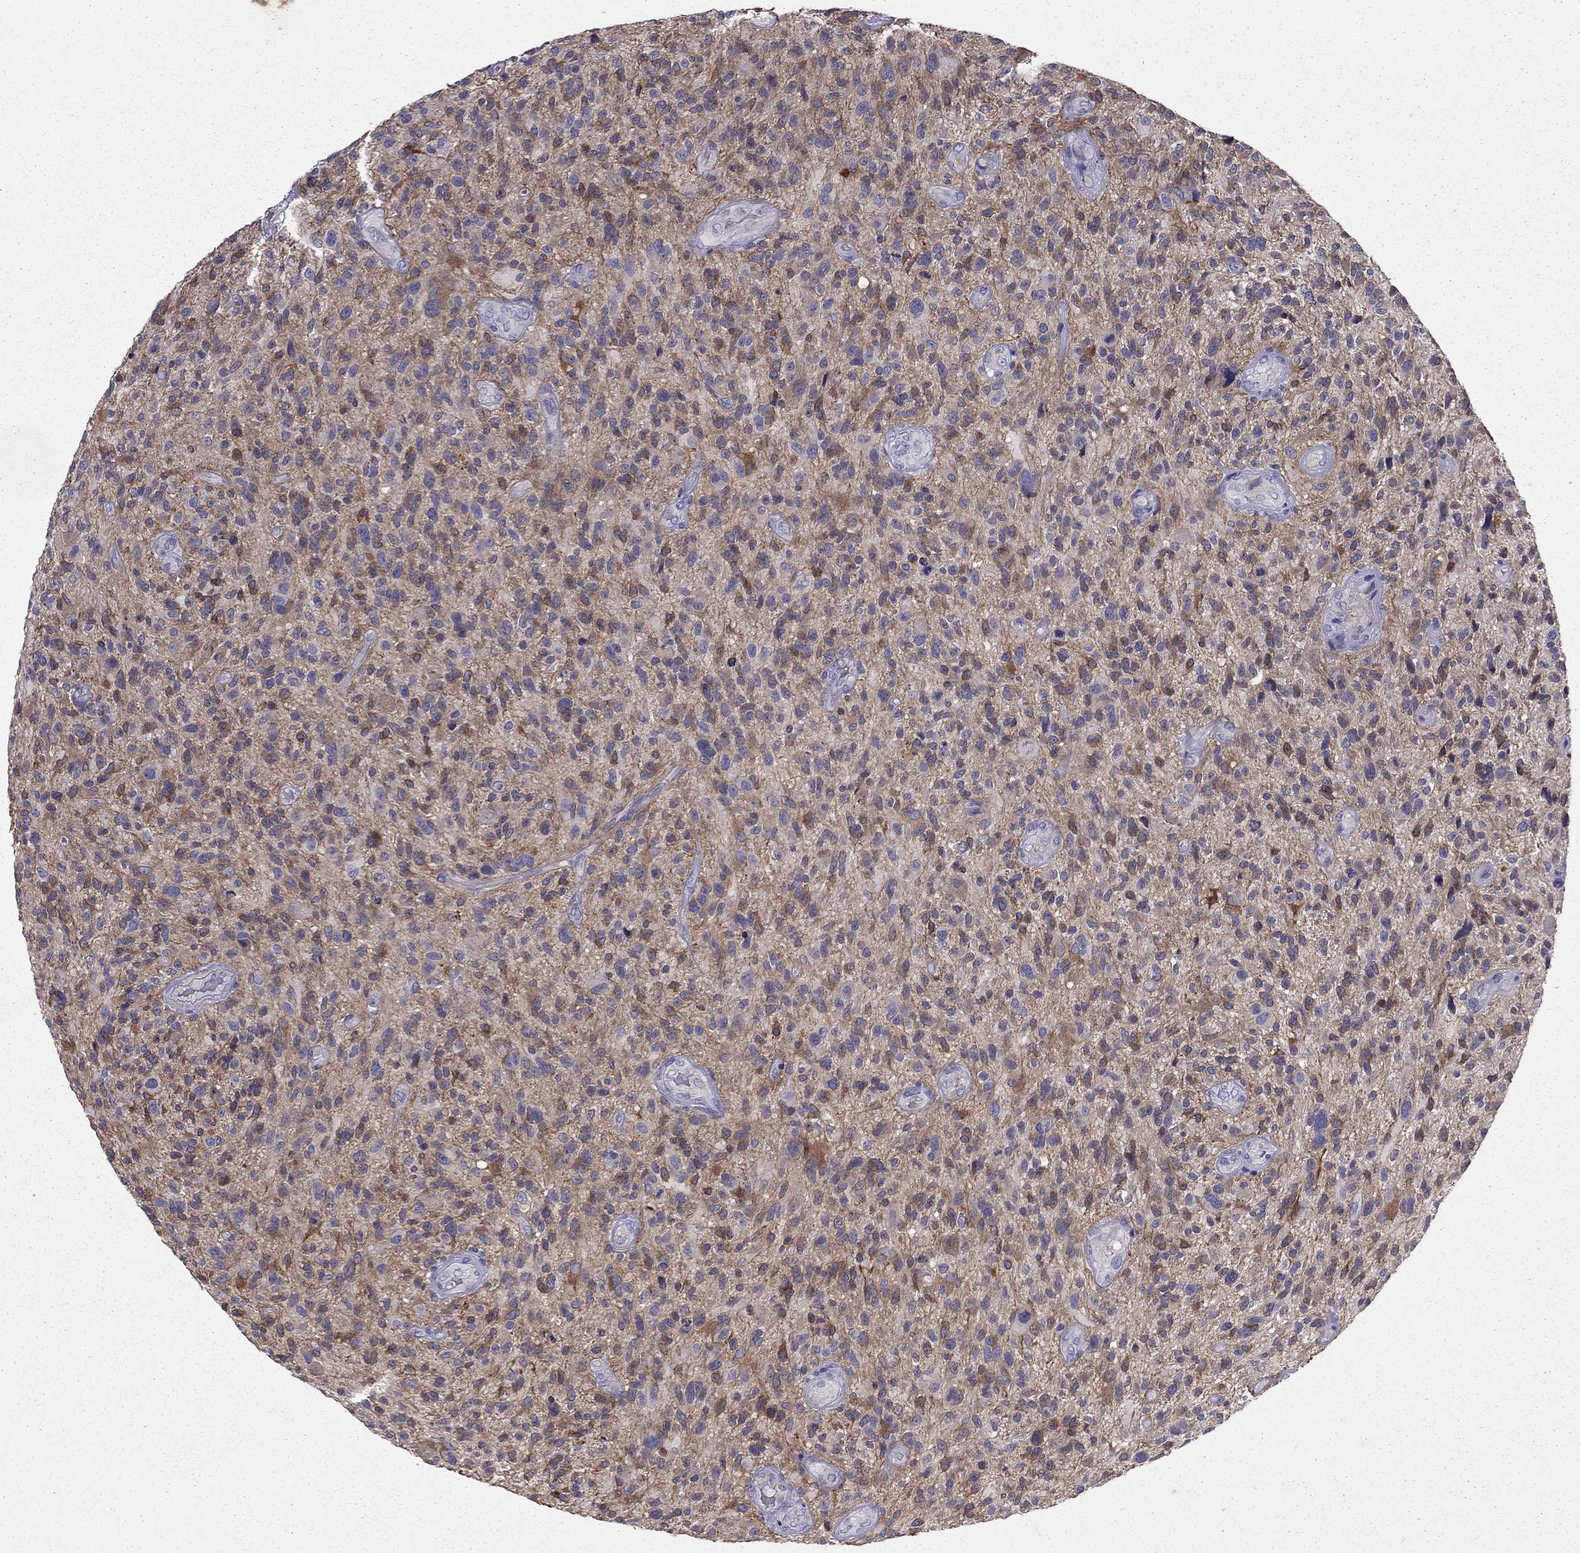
{"staining": {"intensity": "moderate", "quantity": "<25%", "location": "cytoplasmic/membranous"}, "tissue": "glioma", "cell_type": "Tumor cells", "image_type": "cancer", "snomed": [{"axis": "morphology", "description": "Glioma, malignant, High grade"}, {"axis": "topography", "description": "Brain"}], "caption": "Protein expression analysis of human glioma reveals moderate cytoplasmic/membranous staining in about <25% of tumor cells.", "gene": "SYT5", "patient": {"sex": "male", "age": 47}}